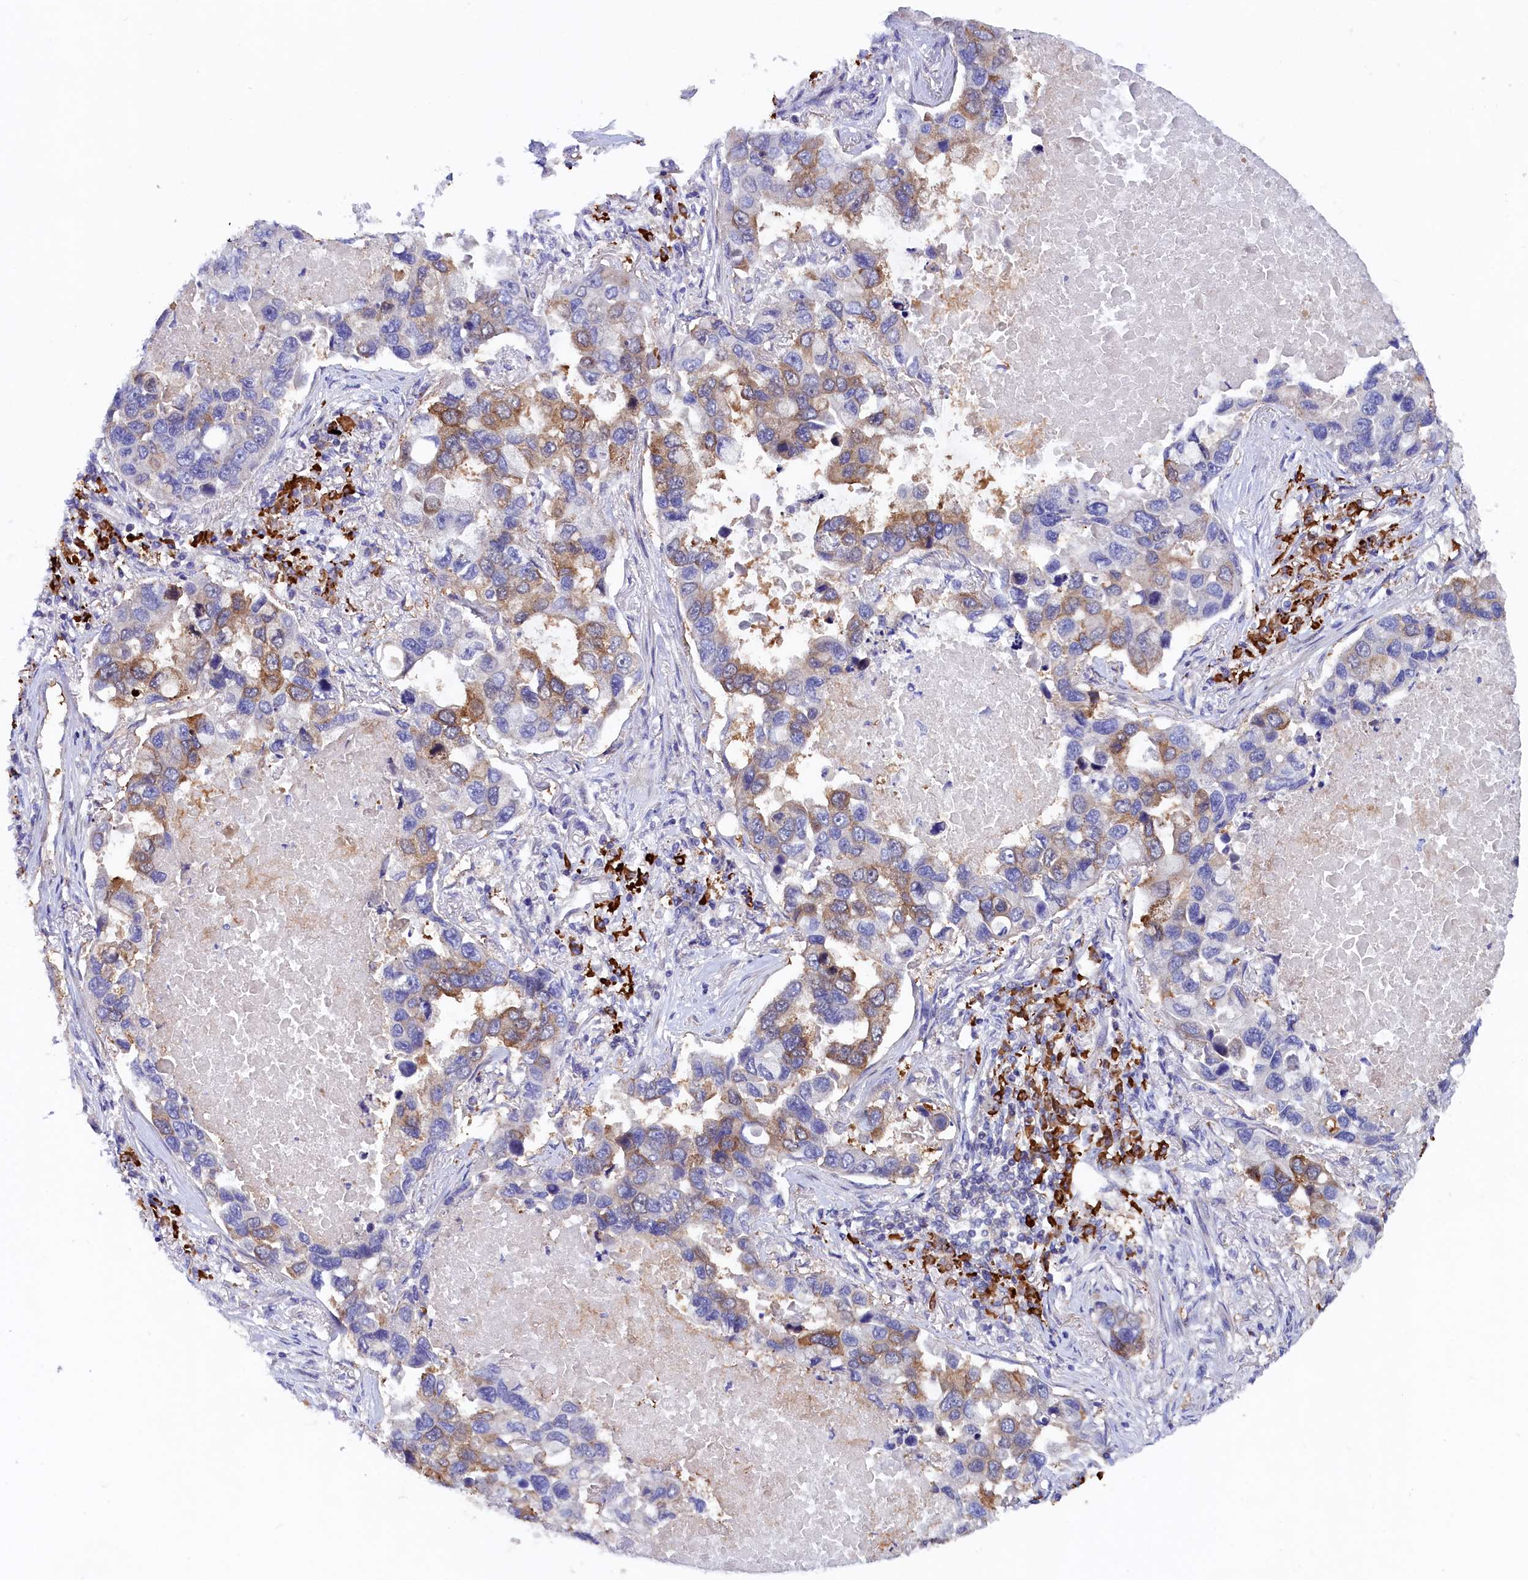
{"staining": {"intensity": "moderate", "quantity": "25%-75%", "location": "cytoplasmic/membranous"}, "tissue": "lung cancer", "cell_type": "Tumor cells", "image_type": "cancer", "snomed": [{"axis": "morphology", "description": "Adenocarcinoma, NOS"}, {"axis": "topography", "description": "Lung"}], "caption": "Lung cancer was stained to show a protein in brown. There is medium levels of moderate cytoplasmic/membranous positivity in approximately 25%-75% of tumor cells.", "gene": "JPT2", "patient": {"sex": "male", "age": 64}}